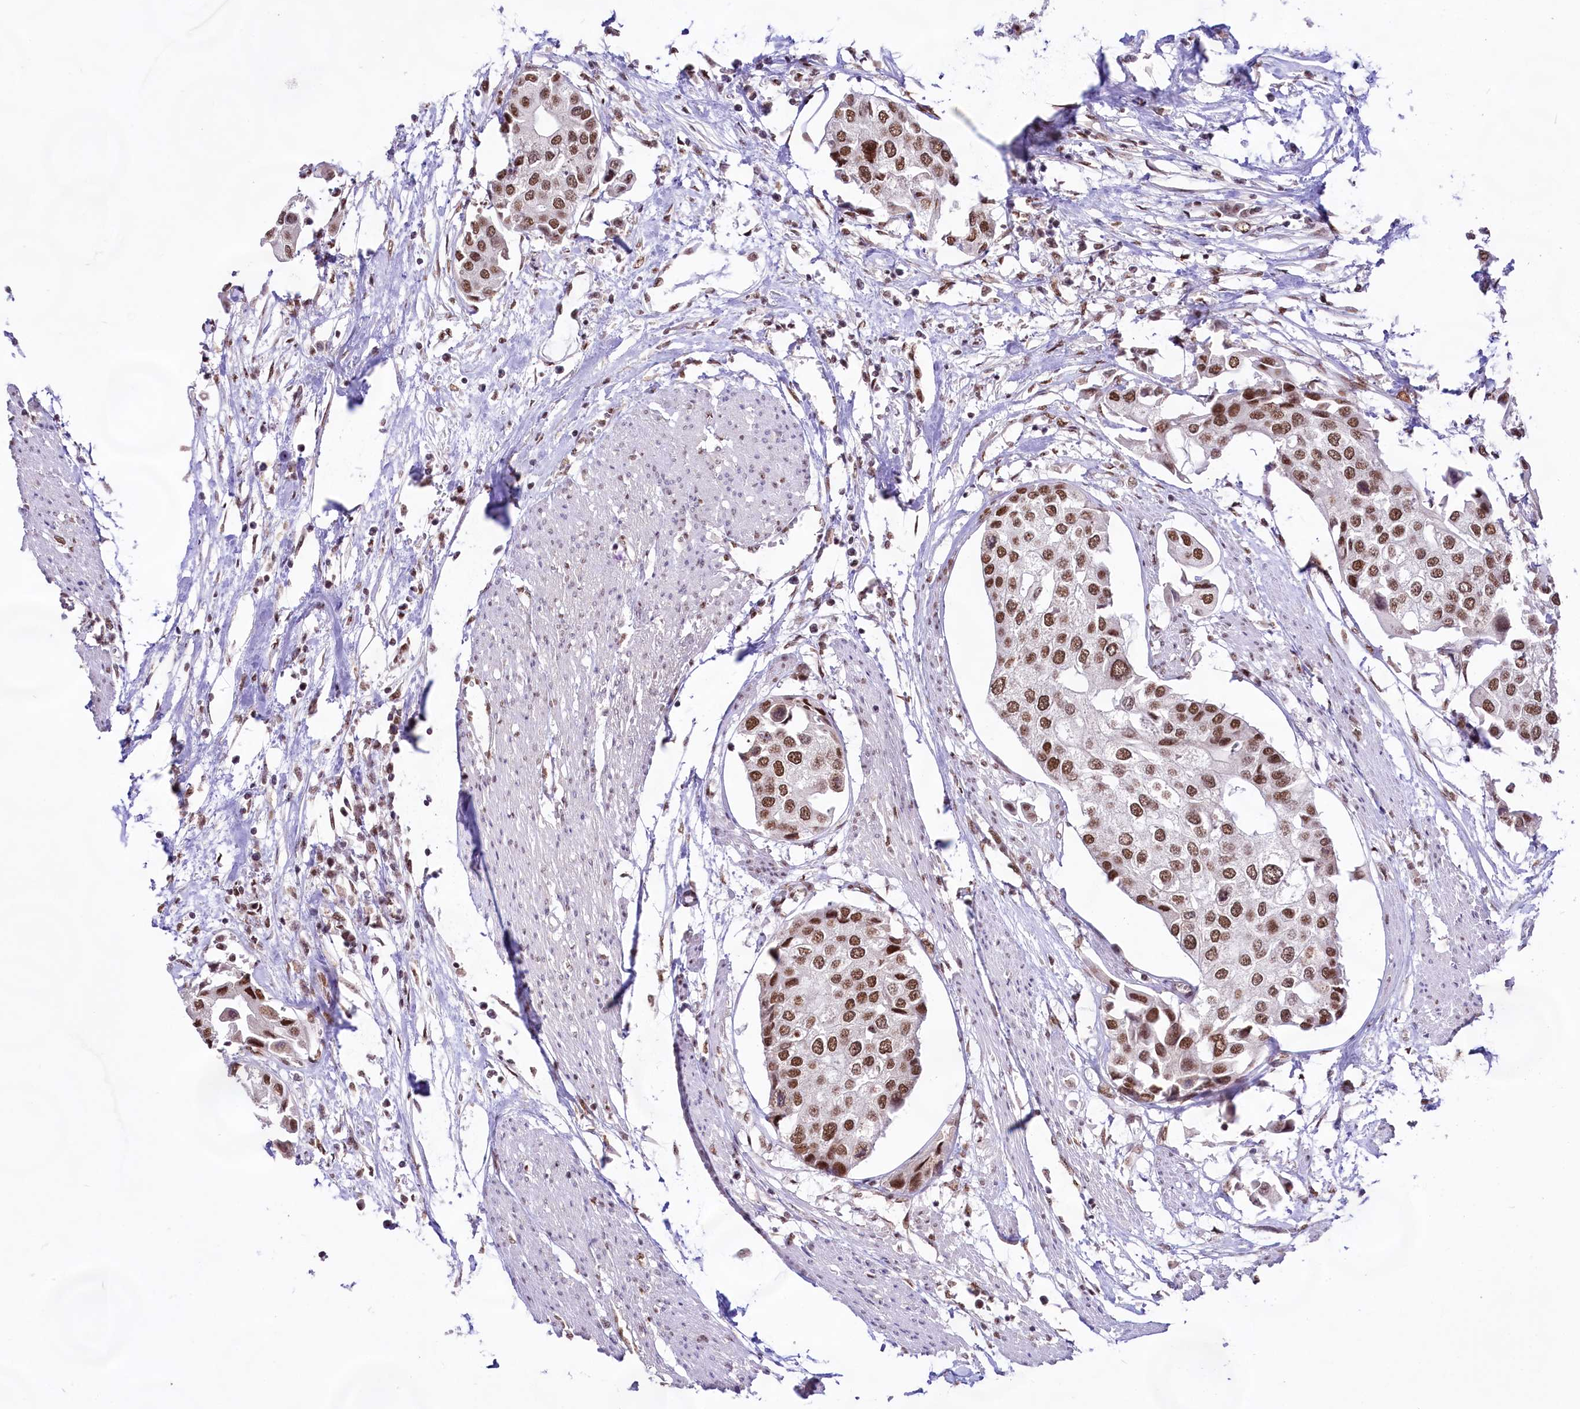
{"staining": {"intensity": "moderate", "quantity": ">75%", "location": "nuclear"}, "tissue": "urothelial cancer", "cell_type": "Tumor cells", "image_type": "cancer", "snomed": [{"axis": "morphology", "description": "Urothelial carcinoma, High grade"}, {"axis": "topography", "description": "Urinary bladder"}], "caption": "A micrograph of human urothelial carcinoma (high-grade) stained for a protein shows moderate nuclear brown staining in tumor cells. (Stains: DAB (3,3'-diaminobenzidine) in brown, nuclei in blue, Microscopy: brightfield microscopy at high magnification).", "gene": "HIRA", "patient": {"sex": "male", "age": 64}}